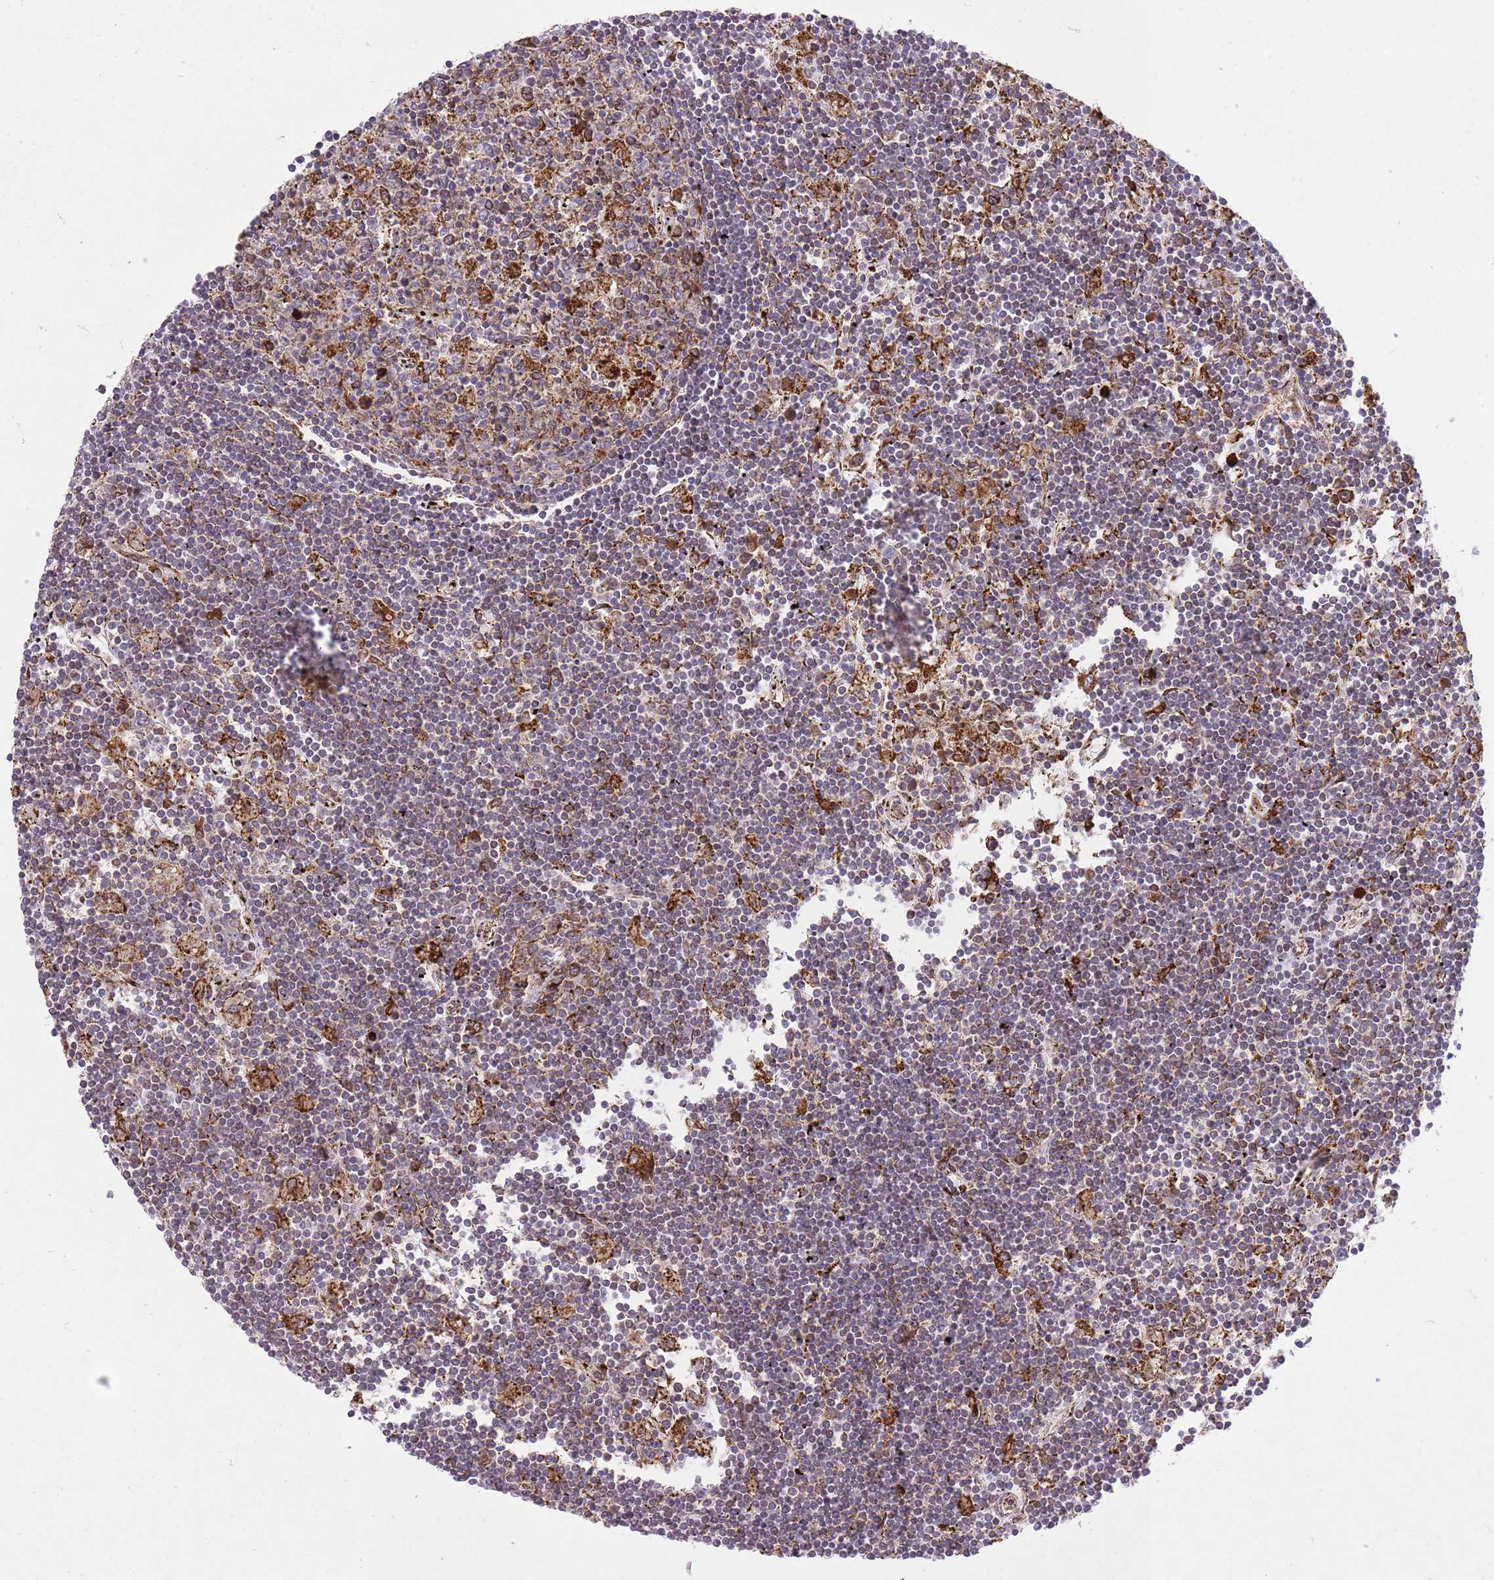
{"staining": {"intensity": "moderate", "quantity": "<25%", "location": "cytoplasmic/membranous"}, "tissue": "lymphoma", "cell_type": "Tumor cells", "image_type": "cancer", "snomed": [{"axis": "morphology", "description": "Malignant lymphoma, non-Hodgkin's type, Low grade"}, {"axis": "topography", "description": "Spleen"}], "caption": "Lymphoma stained with a brown dye reveals moderate cytoplasmic/membranous positive staining in about <25% of tumor cells.", "gene": "TTLL3", "patient": {"sex": "male", "age": 76}}